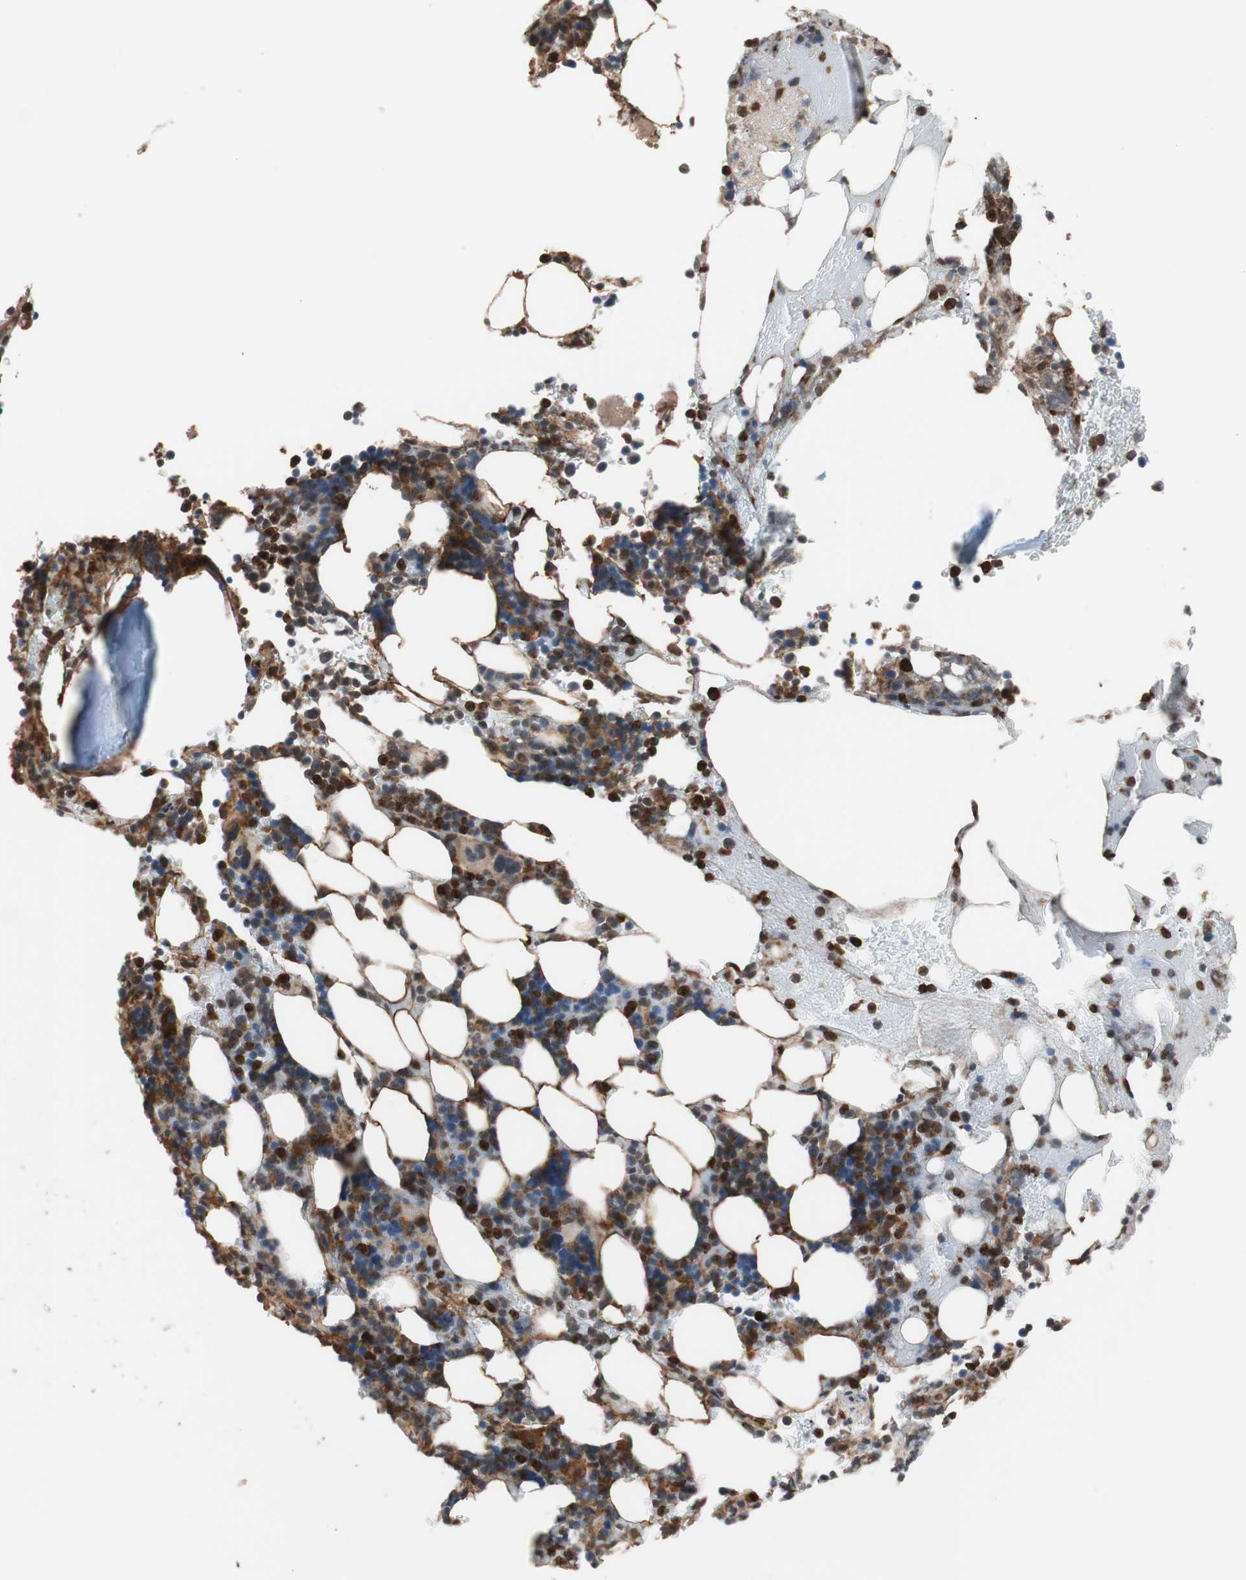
{"staining": {"intensity": "strong", "quantity": "25%-75%", "location": "cytoplasmic/membranous"}, "tissue": "bone marrow", "cell_type": "Hematopoietic cells", "image_type": "normal", "snomed": [{"axis": "morphology", "description": "Normal tissue, NOS"}, {"axis": "topography", "description": "Bone marrow"}], "caption": "This is a histology image of immunohistochemistry staining of normal bone marrow, which shows strong expression in the cytoplasmic/membranous of hematopoietic cells.", "gene": "LITAF", "patient": {"sex": "female", "age": 73}}